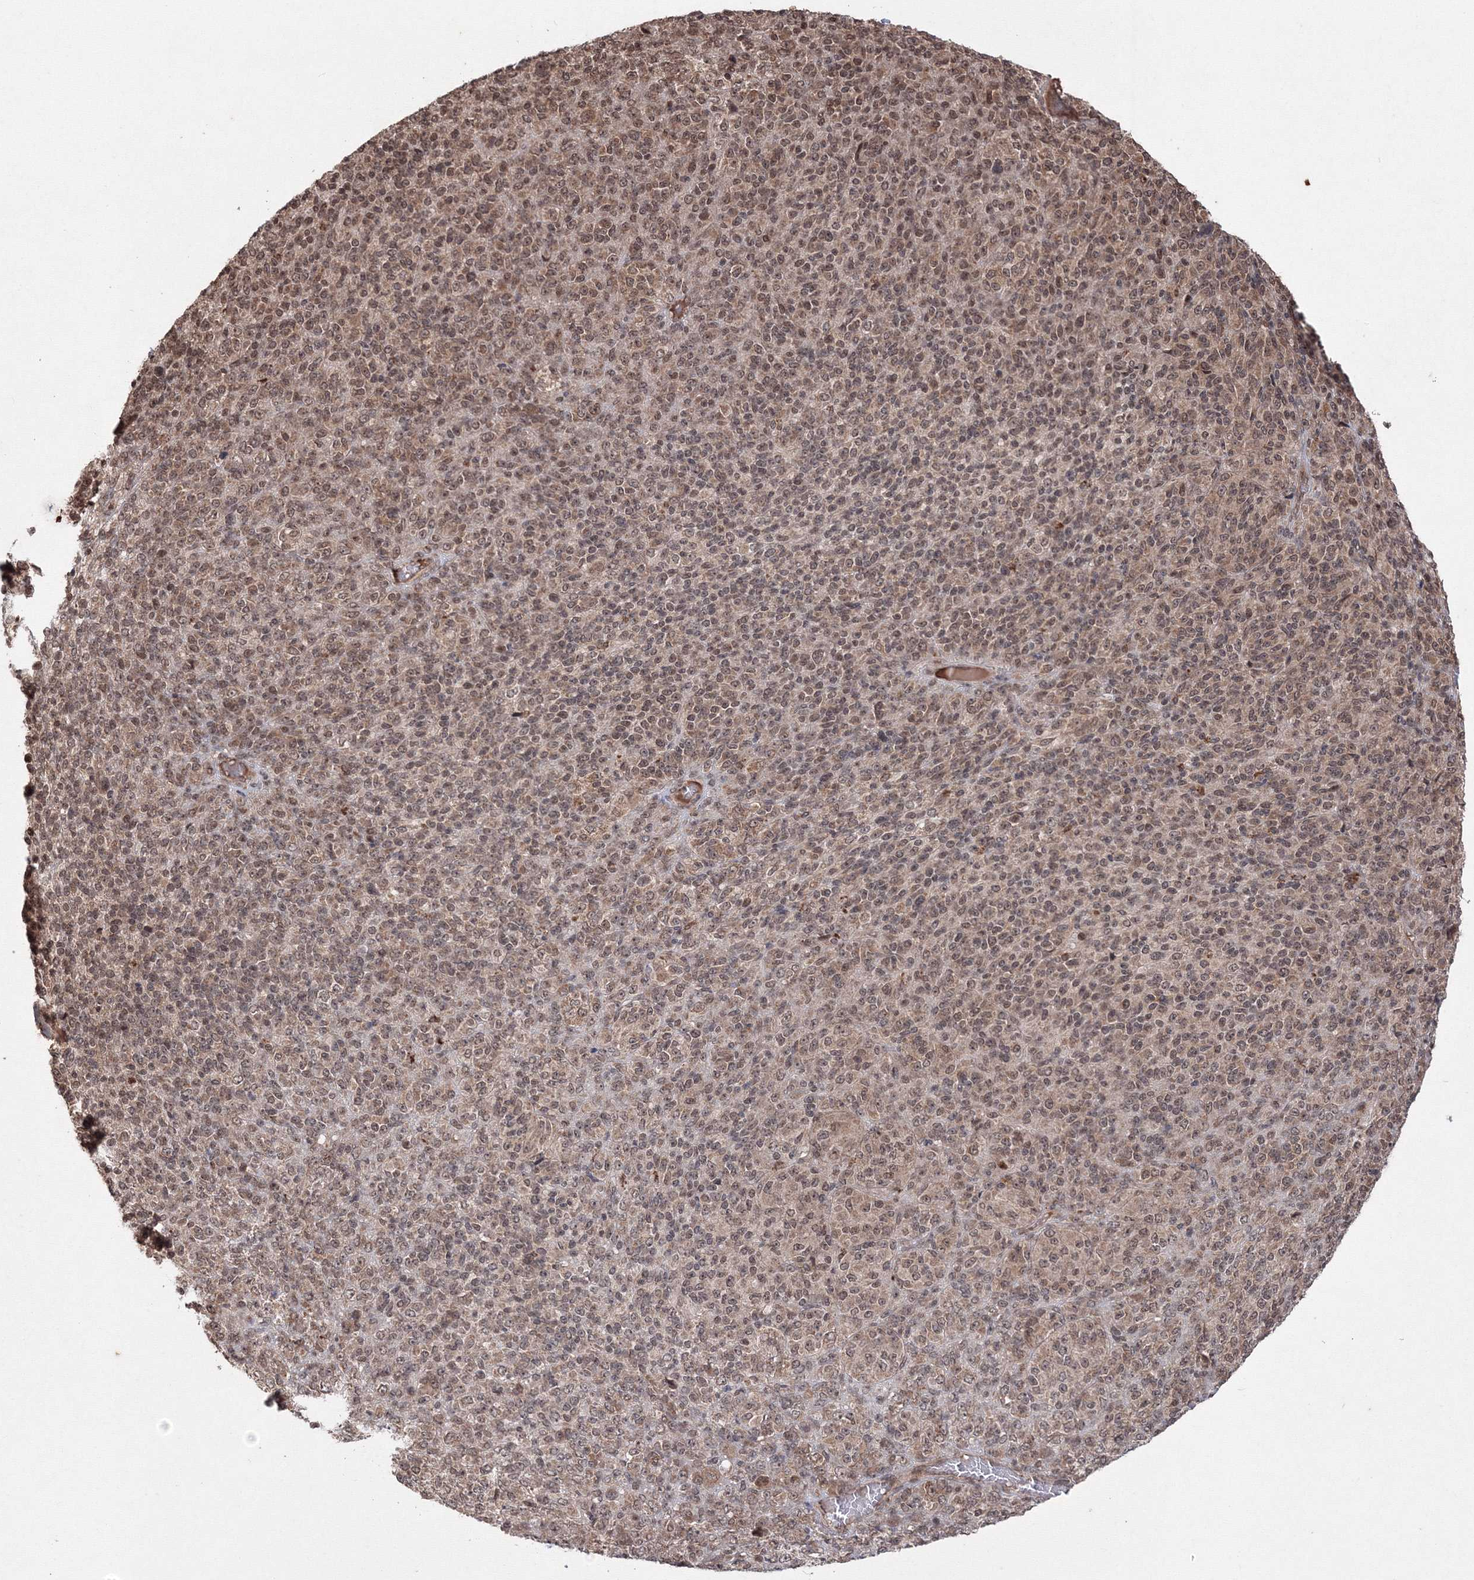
{"staining": {"intensity": "moderate", "quantity": ">75%", "location": "cytoplasmic/membranous,nuclear"}, "tissue": "melanoma", "cell_type": "Tumor cells", "image_type": "cancer", "snomed": [{"axis": "morphology", "description": "Malignant melanoma, Metastatic site"}, {"axis": "topography", "description": "Brain"}], "caption": "A brown stain labels moderate cytoplasmic/membranous and nuclear expression of a protein in human malignant melanoma (metastatic site) tumor cells.", "gene": "PEX13", "patient": {"sex": "female", "age": 56}}